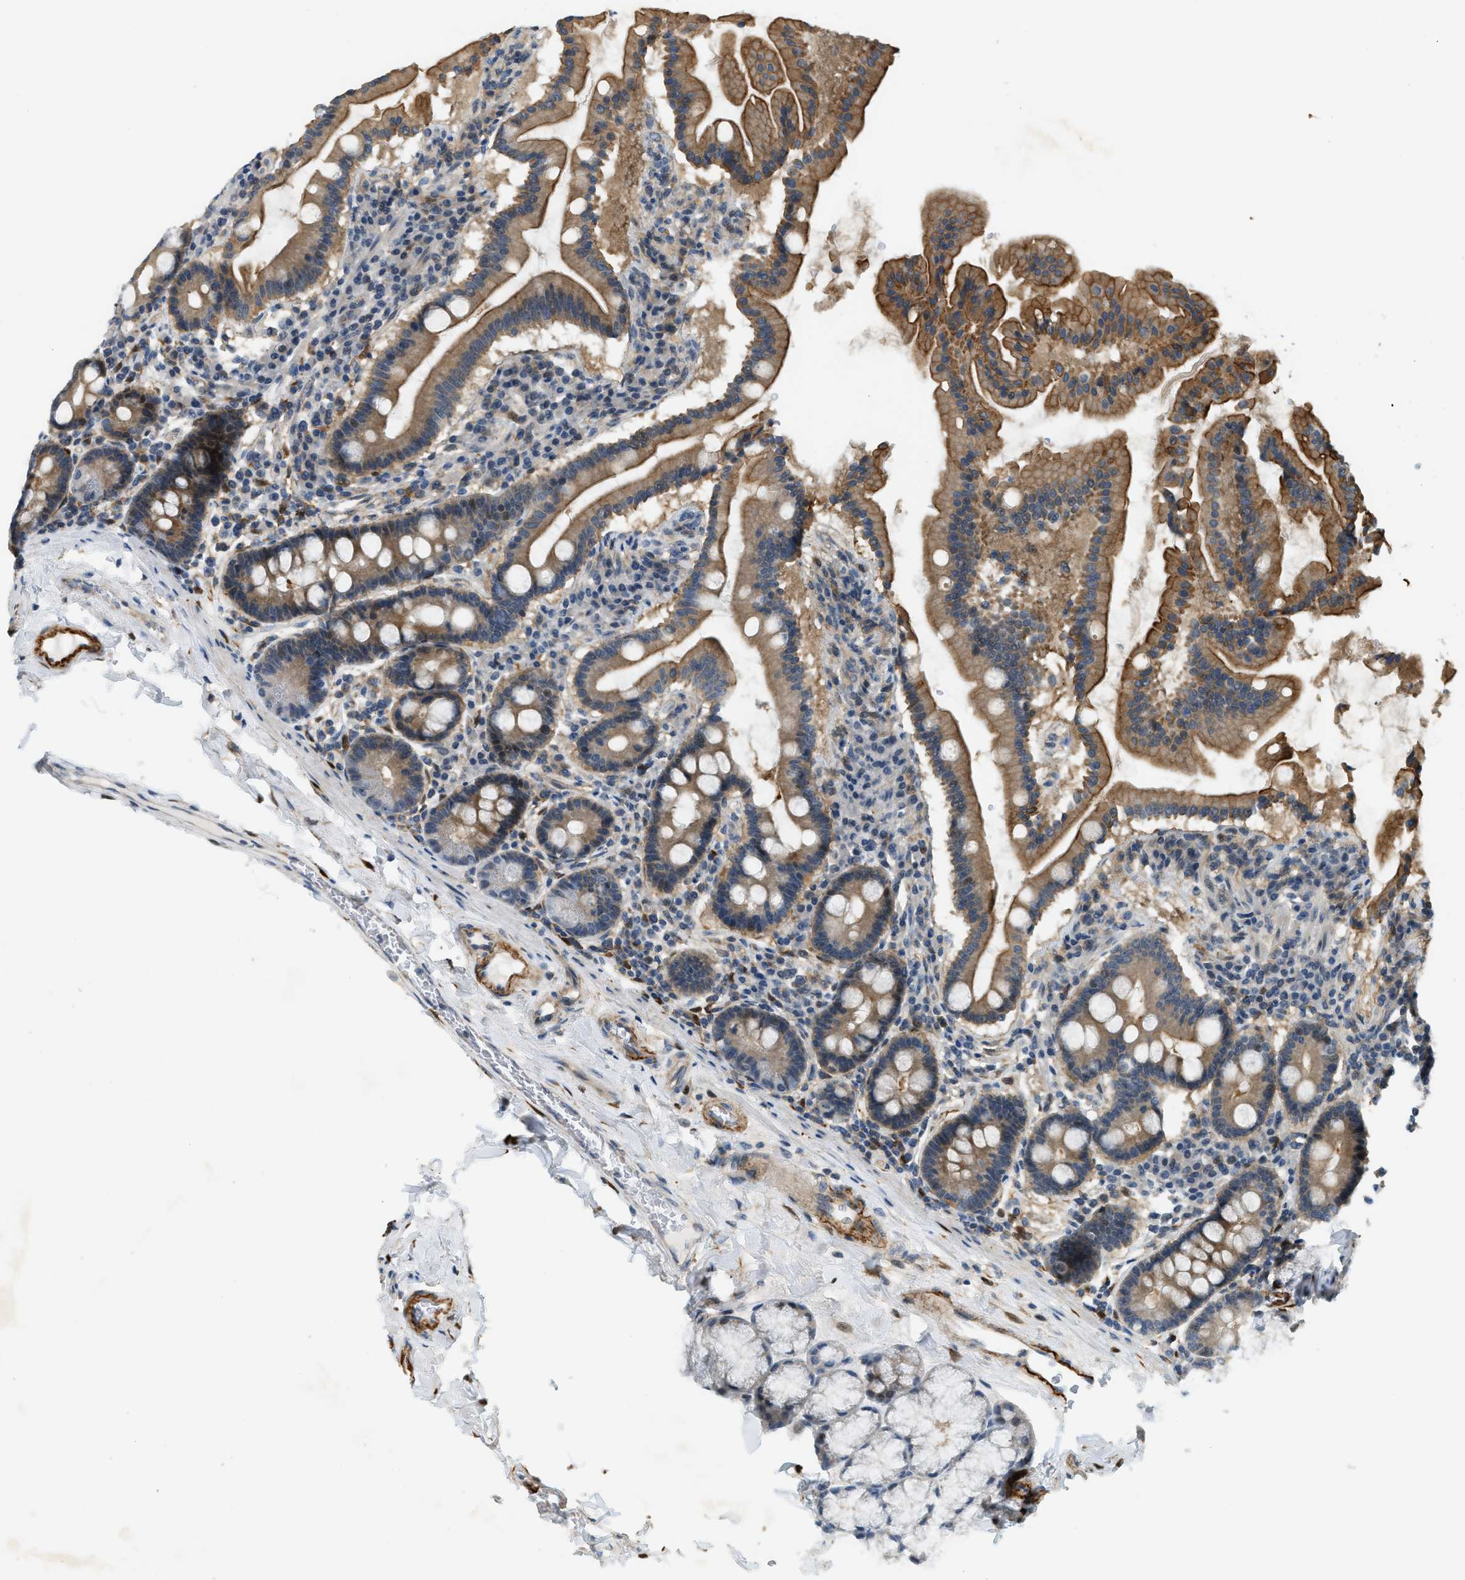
{"staining": {"intensity": "moderate", "quantity": ">75%", "location": "cytoplasmic/membranous"}, "tissue": "duodenum", "cell_type": "Glandular cells", "image_type": "normal", "snomed": [{"axis": "morphology", "description": "Normal tissue, NOS"}, {"axis": "topography", "description": "Duodenum"}], "caption": "Glandular cells demonstrate moderate cytoplasmic/membranous expression in approximately >75% of cells in unremarkable duodenum. Using DAB (3,3'-diaminobenzidine) (brown) and hematoxylin (blue) stains, captured at high magnification using brightfield microscopy.", "gene": "PDCL3", "patient": {"sex": "male", "age": 50}}